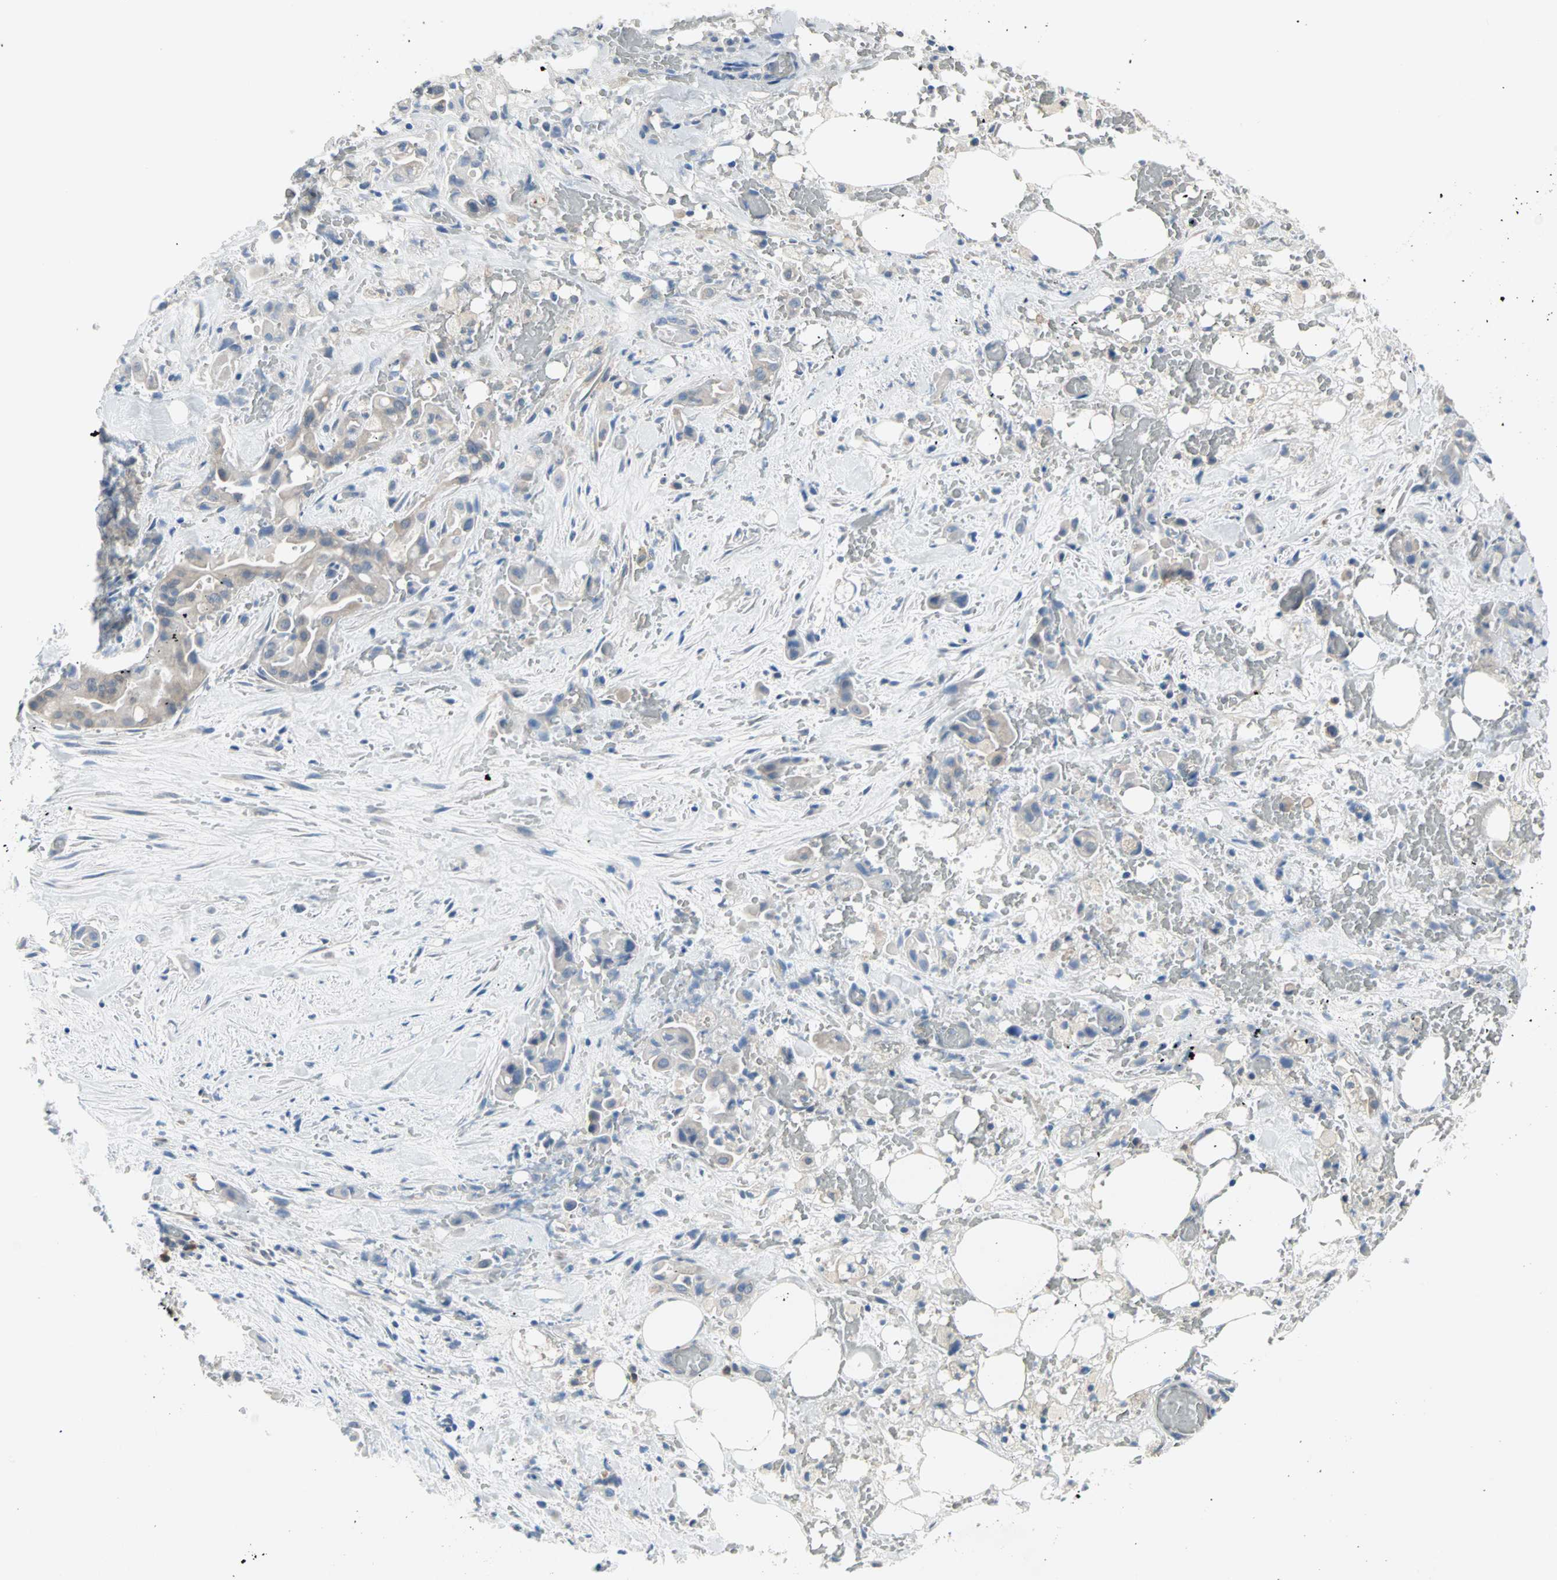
{"staining": {"intensity": "weak", "quantity": ">75%", "location": "cytoplasmic/membranous"}, "tissue": "liver cancer", "cell_type": "Tumor cells", "image_type": "cancer", "snomed": [{"axis": "morphology", "description": "Cholangiocarcinoma"}, {"axis": "topography", "description": "Liver"}], "caption": "Weak cytoplasmic/membranous staining for a protein is appreciated in about >75% of tumor cells of liver cholangiocarcinoma using immunohistochemistry.", "gene": "MPI", "patient": {"sex": "female", "age": 68}}